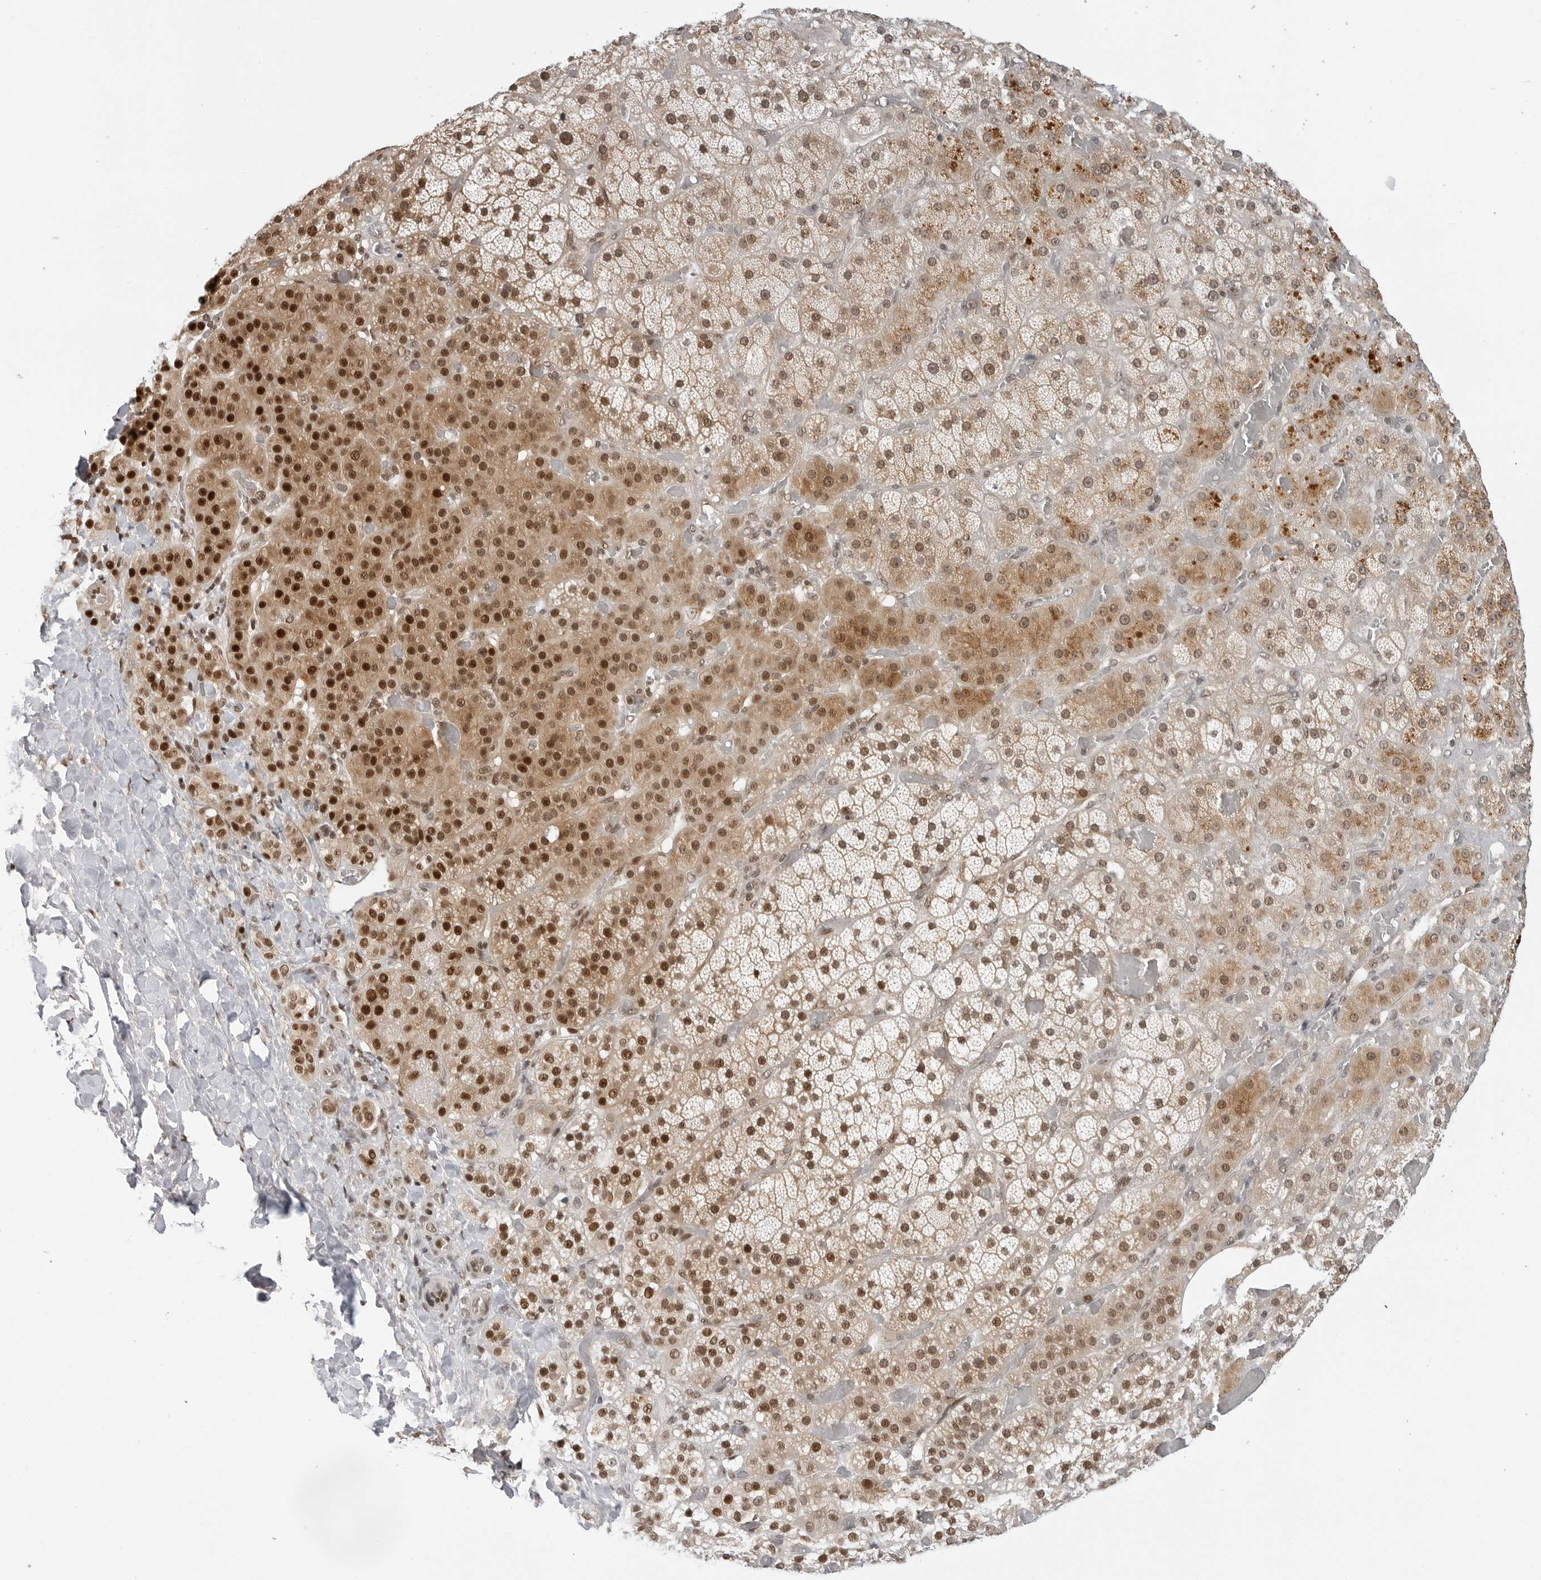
{"staining": {"intensity": "strong", "quantity": ">75%", "location": "cytoplasmic/membranous,nuclear"}, "tissue": "adrenal gland", "cell_type": "Glandular cells", "image_type": "normal", "snomed": [{"axis": "morphology", "description": "Normal tissue, NOS"}, {"axis": "topography", "description": "Adrenal gland"}], "caption": "This photomicrograph exhibits immunohistochemistry (IHC) staining of unremarkable adrenal gland, with high strong cytoplasmic/membranous,nuclear positivity in approximately >75% of glandular cells.", "gene": "C8orf33", "patient": {"sex": "male", "age": 57}}